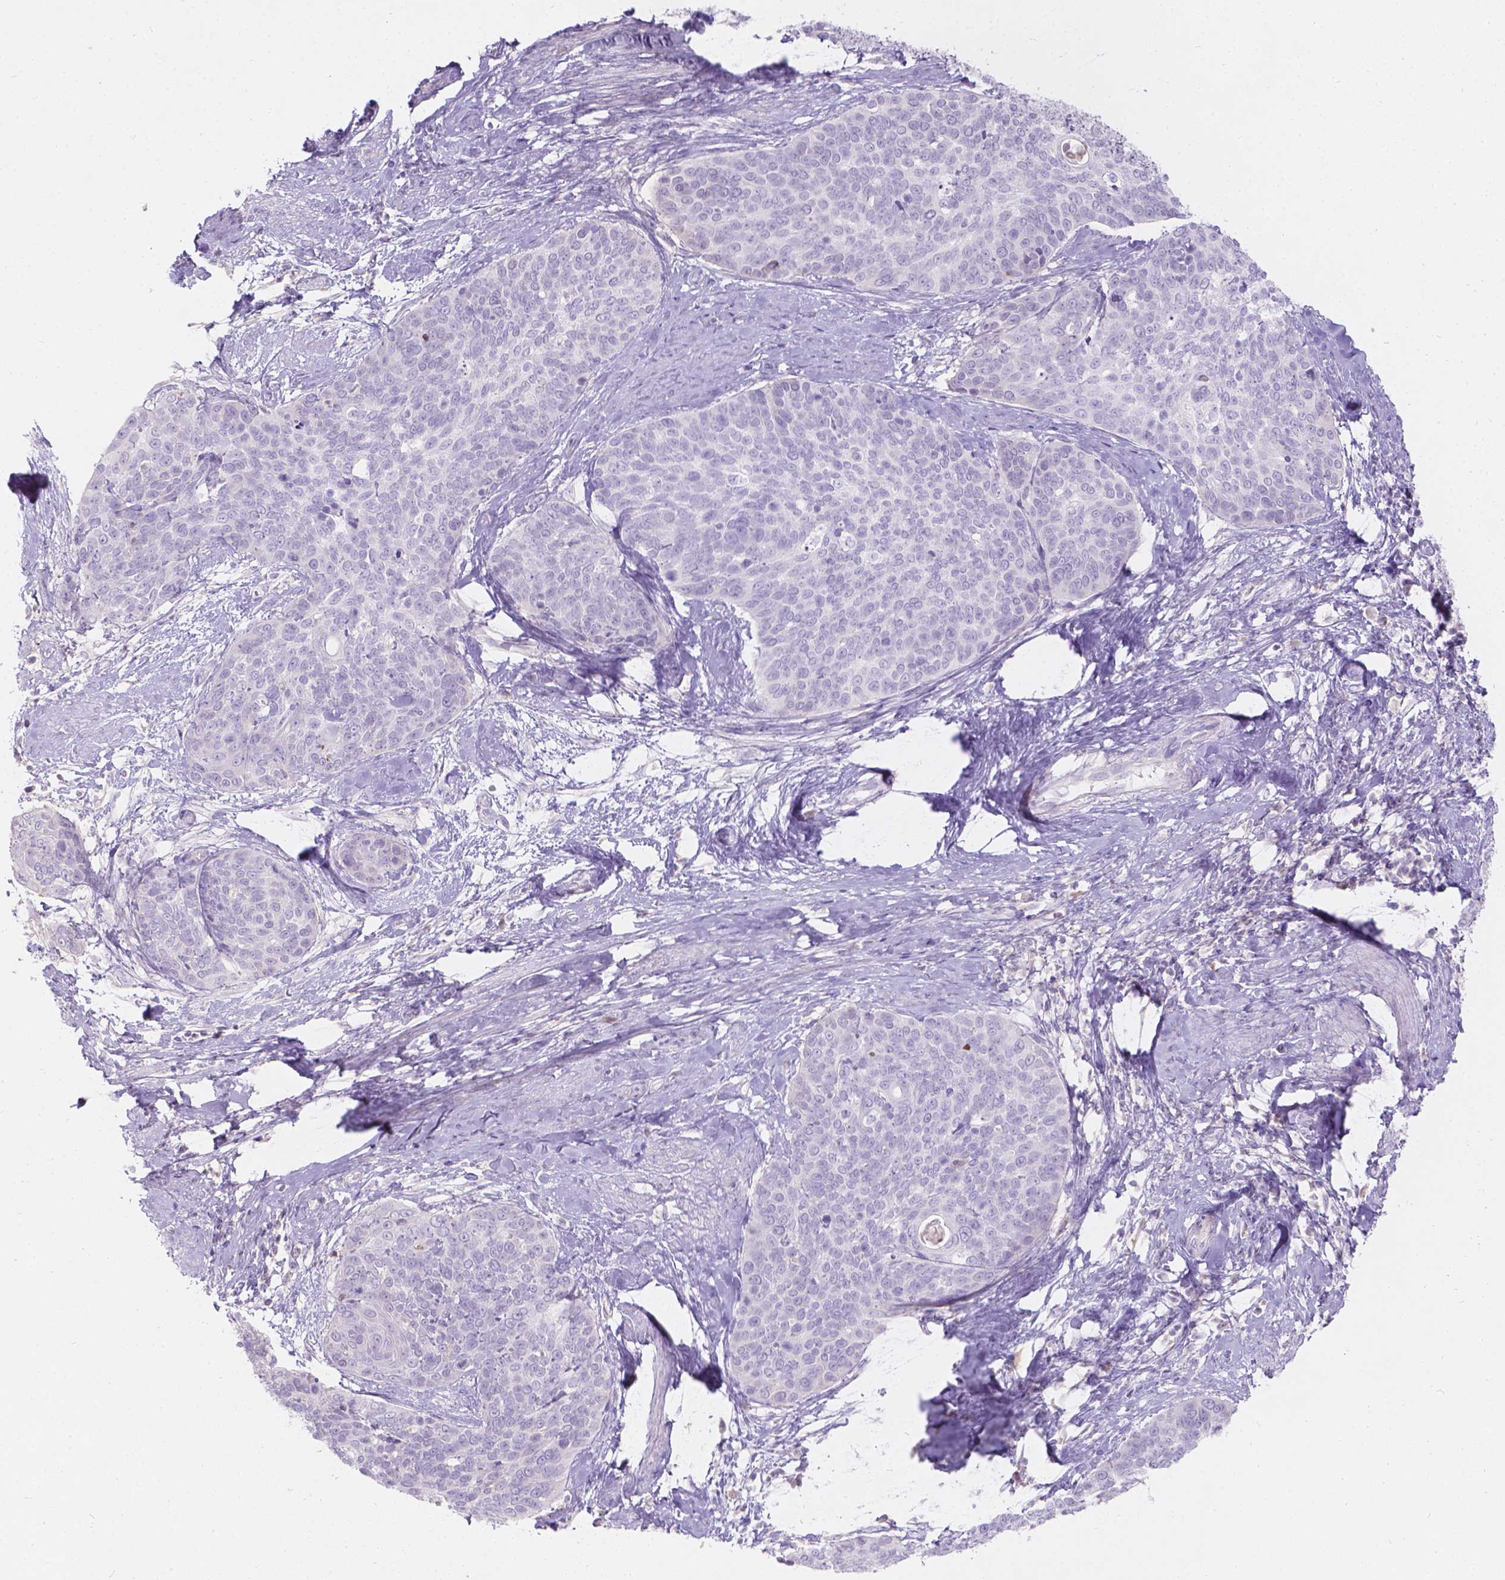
{"staining": {"intensity": "negative", "quantity": "none", "location": "none"}, "tissue": "cervical cancer", "cell_type": "Tumor cells", "image_type": "cancer", "snomed": [{"axis": "morphology", "description": "Squamous cell carcinoma, NOS"}, {"axis": "topography", "description": "Cervix"}], "caption": "Immunohistochemical staining of cervical cancer exhibits no significant staining in tumor cells.", "gene": "GAL3ST2", "patient": {"sex": "female", "age": 69}}